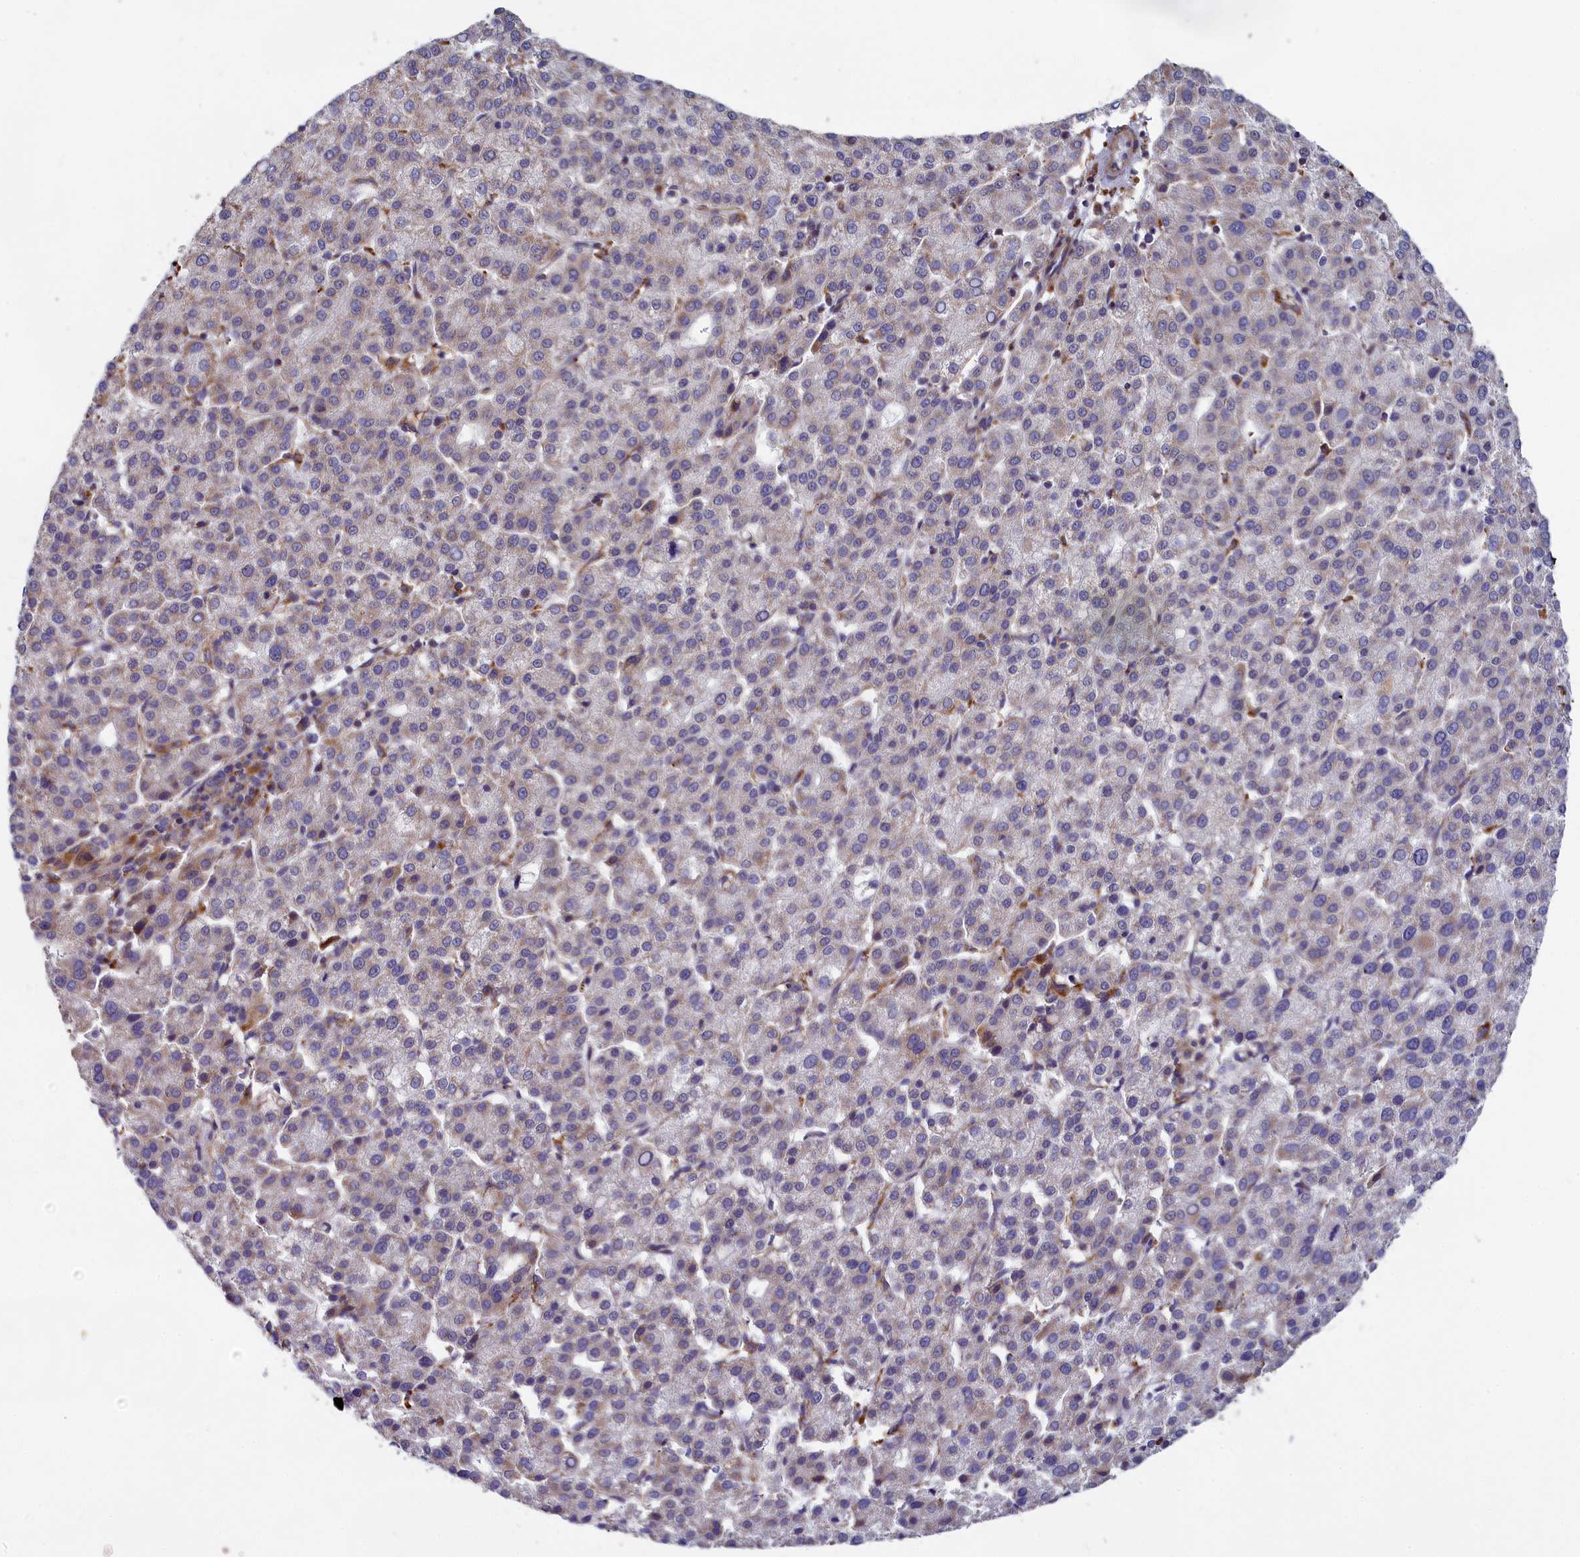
{"staining": {"intensity": "negative", "quantity": "none", "location": "none"}, "tissue": "liver cancer", "cell_type": "Tumor cells", "image_type": "cancer", "snomed": [{"axis": "morphology", "description": "Carcinoma, Hepatocellular, NOS"}, {"axis": "topography", "description": "Liver"}], "caption": "The photomicrograph shows no significant positivity in tumor cells of liver cancer. (Immunohistochemistry (ihc), brightfield microscopy, high magnification).", "gene": "BLTP2", "patient": {"sex": "female", "age": 58}}